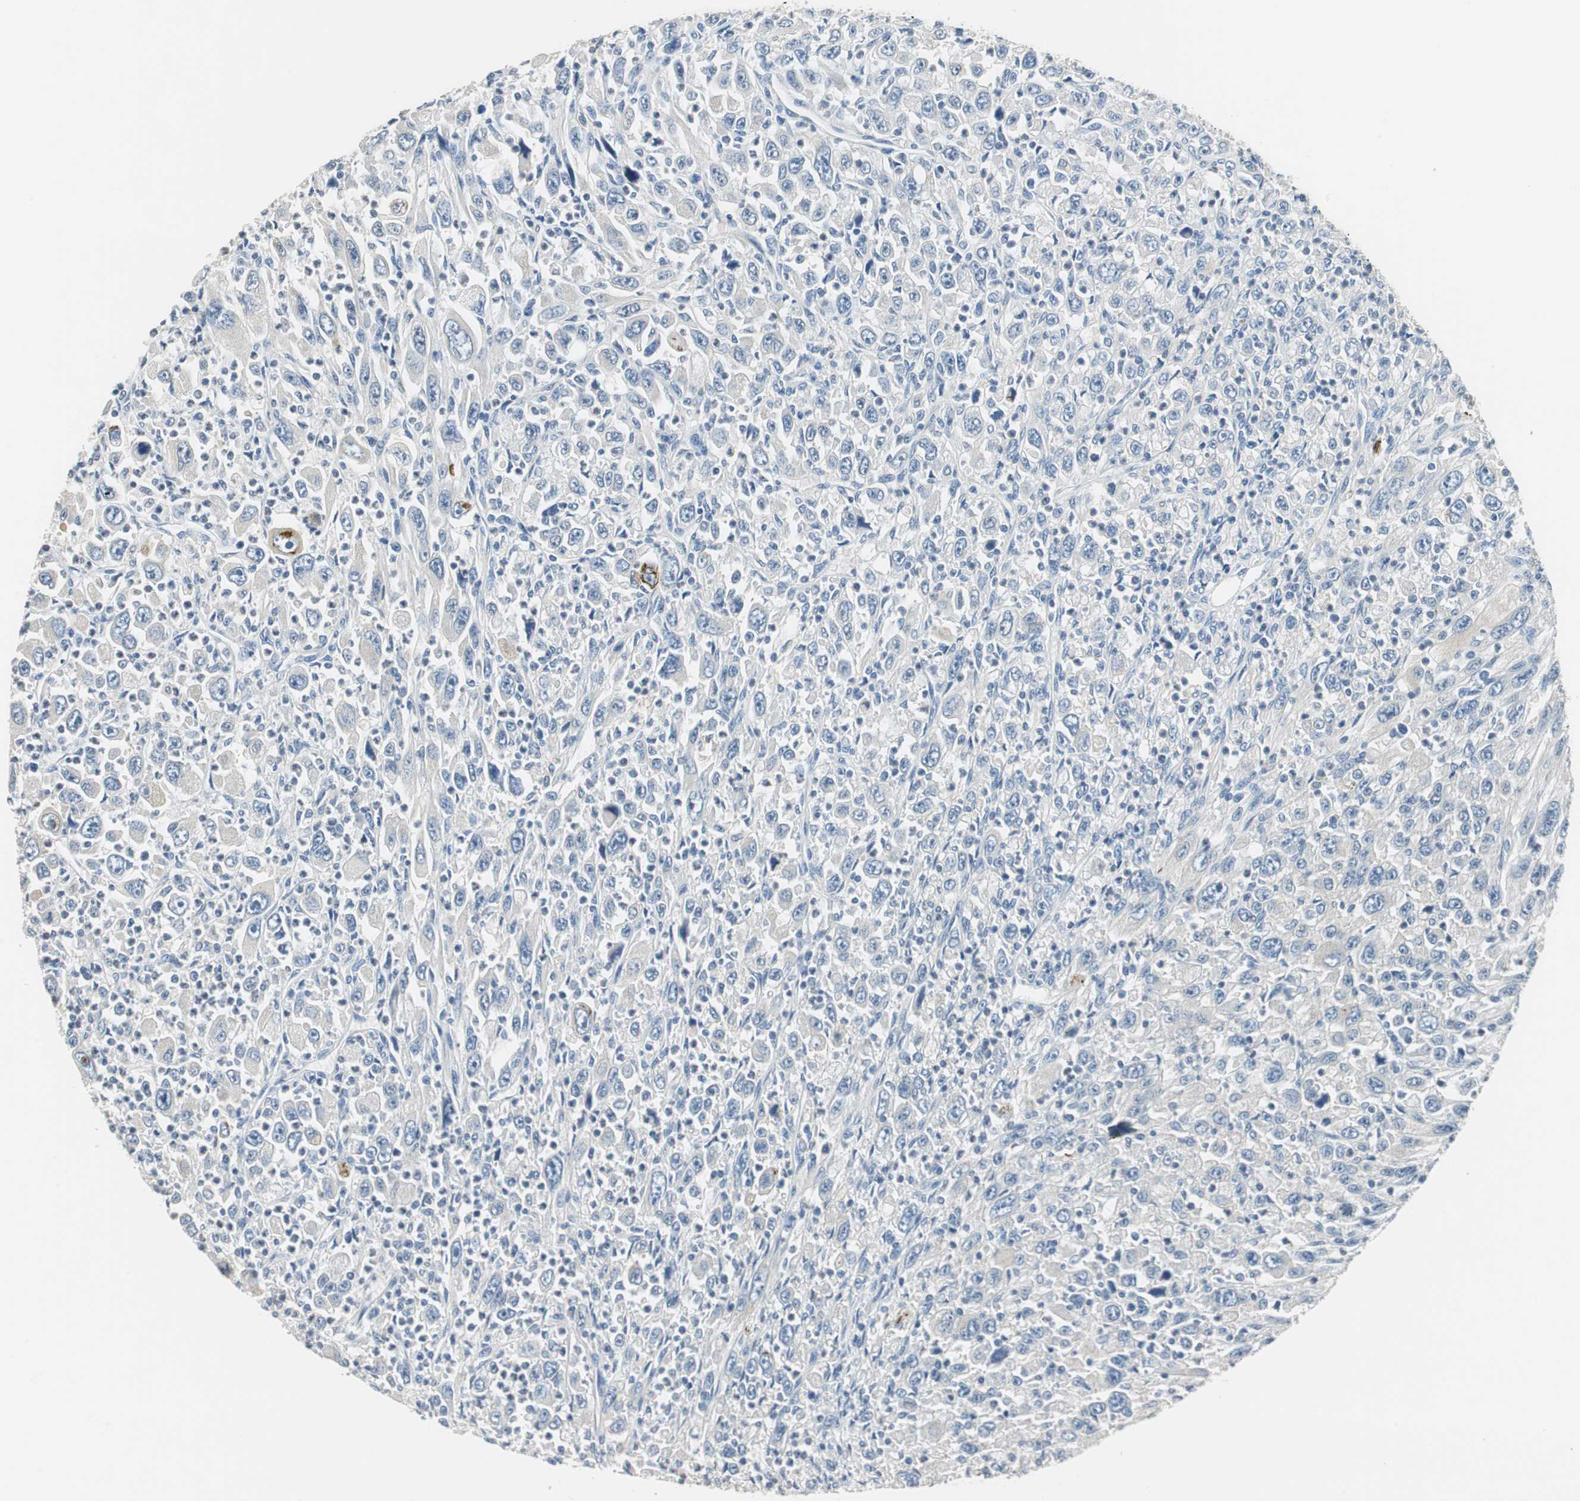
{"staining": {"intensity": "negative", "quantity": "none", "location": "none"}, "tissue": "melanoma", "cell_type": "Tumor cells", "image_type": "cancer", "snomed": [{"axis": "morphology", "description": "Malignant melanoma, Metastatic site"}, {"axis": "topography", "description": "Skin"}], "caption": "High power microscopy histopathology image of an immunohistochemistry image of malignant melanoma (metastatic site), revealing no significant positivity in tumor cells.", "gene": "FADS2", "patient": {"sex": "female", "age": 56}}